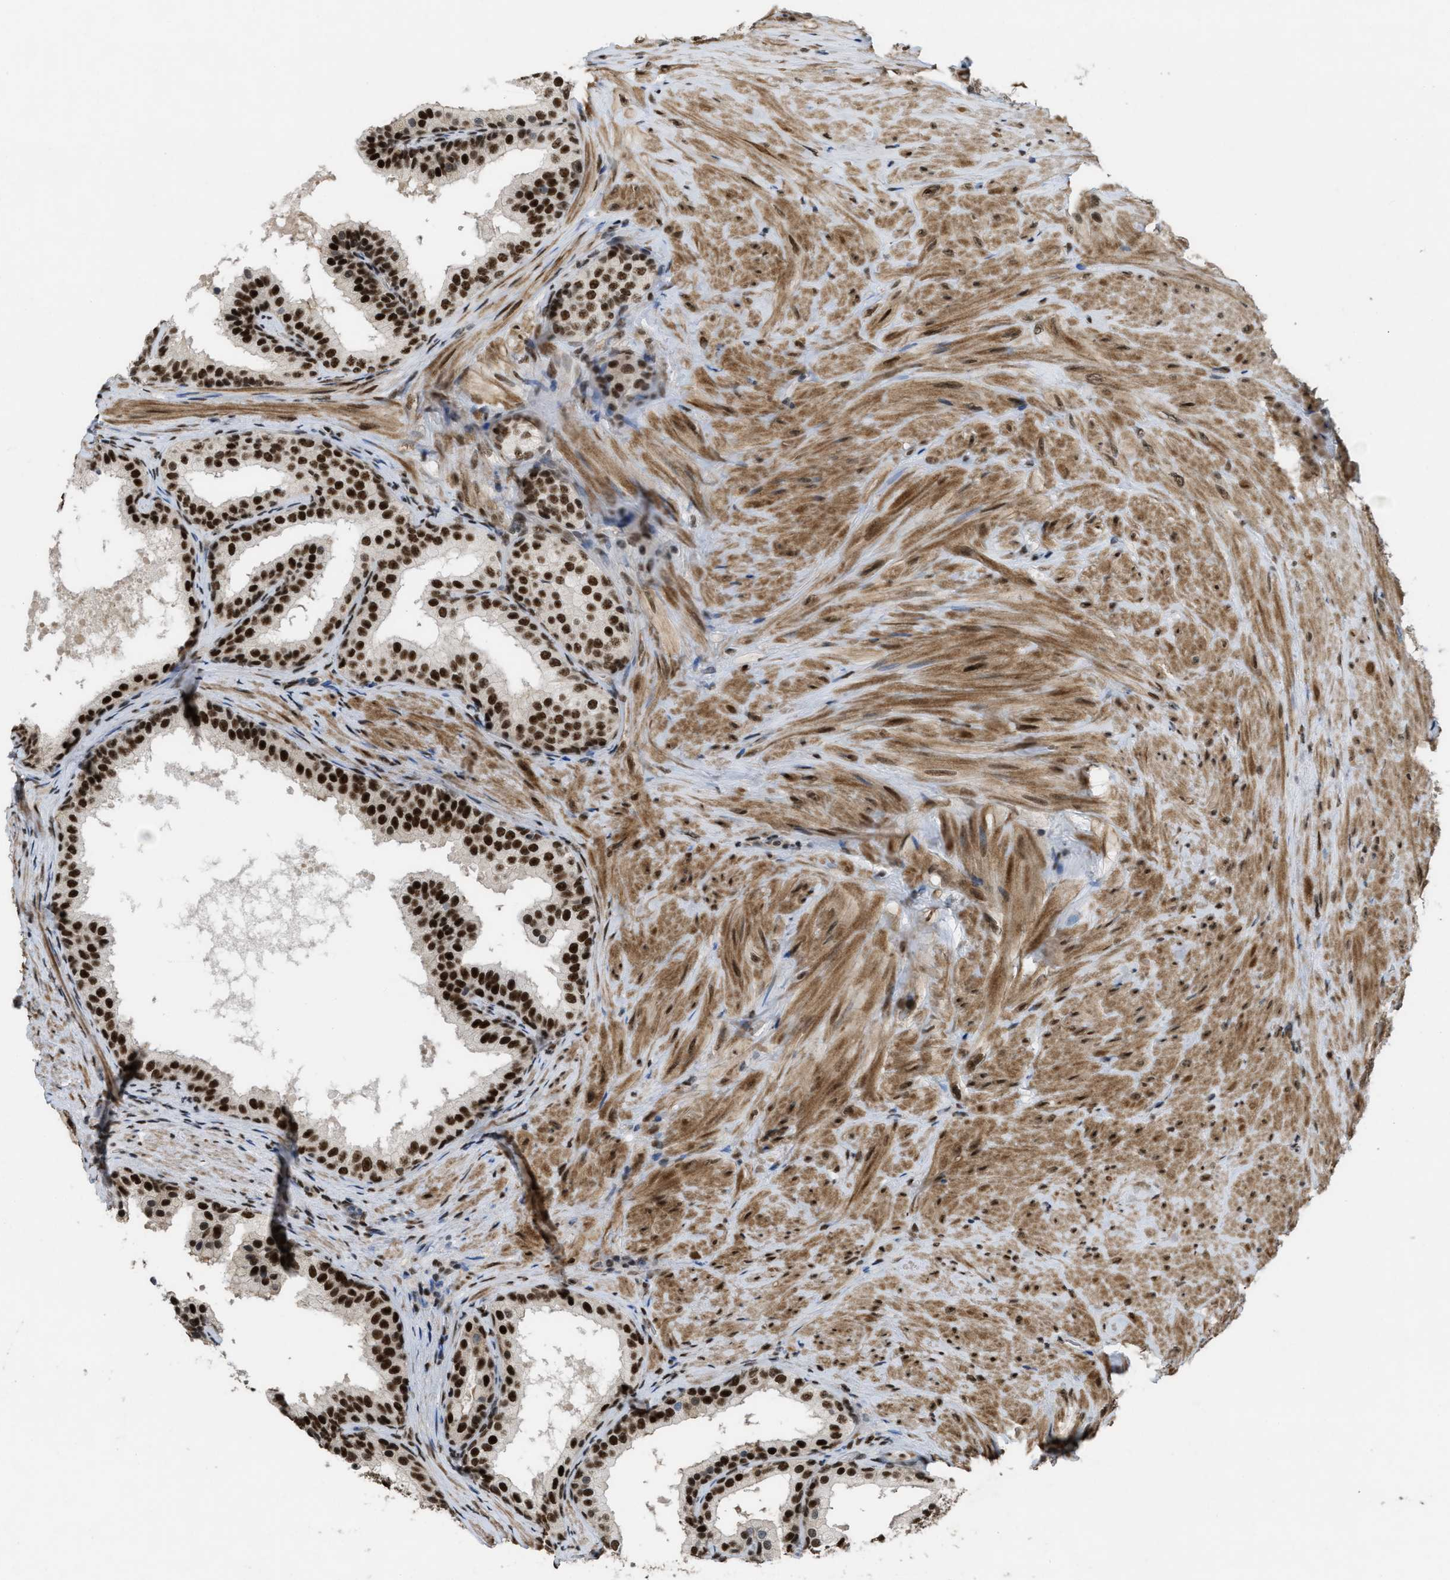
{"staining": {"intensity": "strong", "quantity": ">75%", "location": "nuclear"}, "tissue": "prostate cancer", "cell_type": "Tumor cells", "image_type": "cancer", "snomed": [{"axis": "morphology", "description": "Adenocarcinoma, Low grade"}, {"axis": "topography", "description": "Prostate"}], "caption": "Prostate cancer stained with a protein marker shows strong staining in tumor cells.", "gene": "CDT1", "patient": {"sex": "male", "age": 69}}